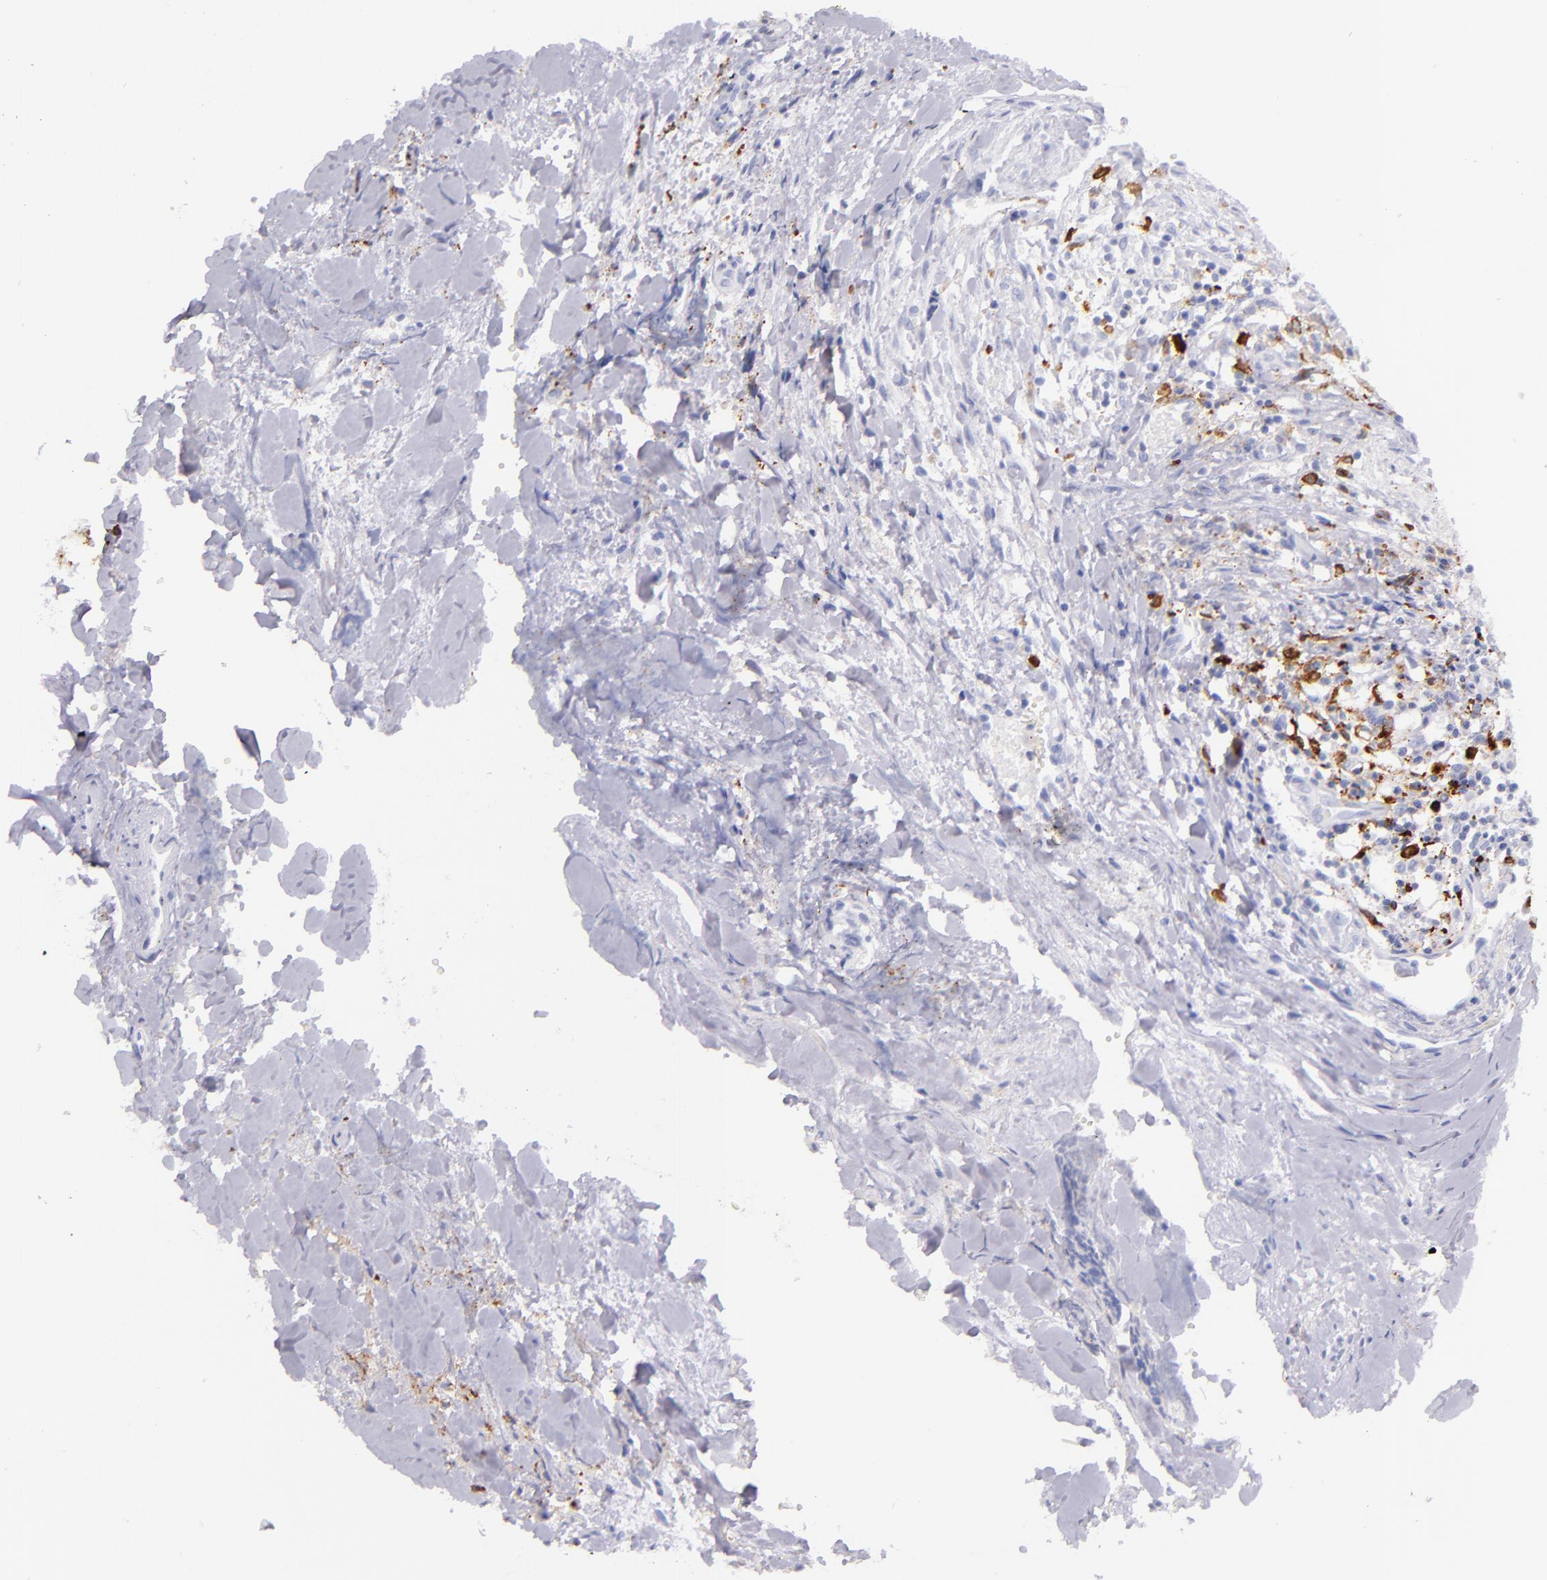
{"staining": {"intensity": "negative", "quantity": "none", "location": "none"}, "tissue": "head and neck cancer", "cell_type": "Tumor cells", "image_type": "cancer", "snomed": [{"axis": "morphology", "description": "Squamous cell carcinoma, NOS"}, {"axis": "topography", "description": "Salivary gland"}, {"axis": "topography", "description": "Head-Neck"}], "caption": "An immunohistochemistry micrograph of head and neck cancer is shown. There is no staining in tumor cells of head and neck cancer.", "gene": "CD163", "patient": {"sex": "male", "age": 70}}